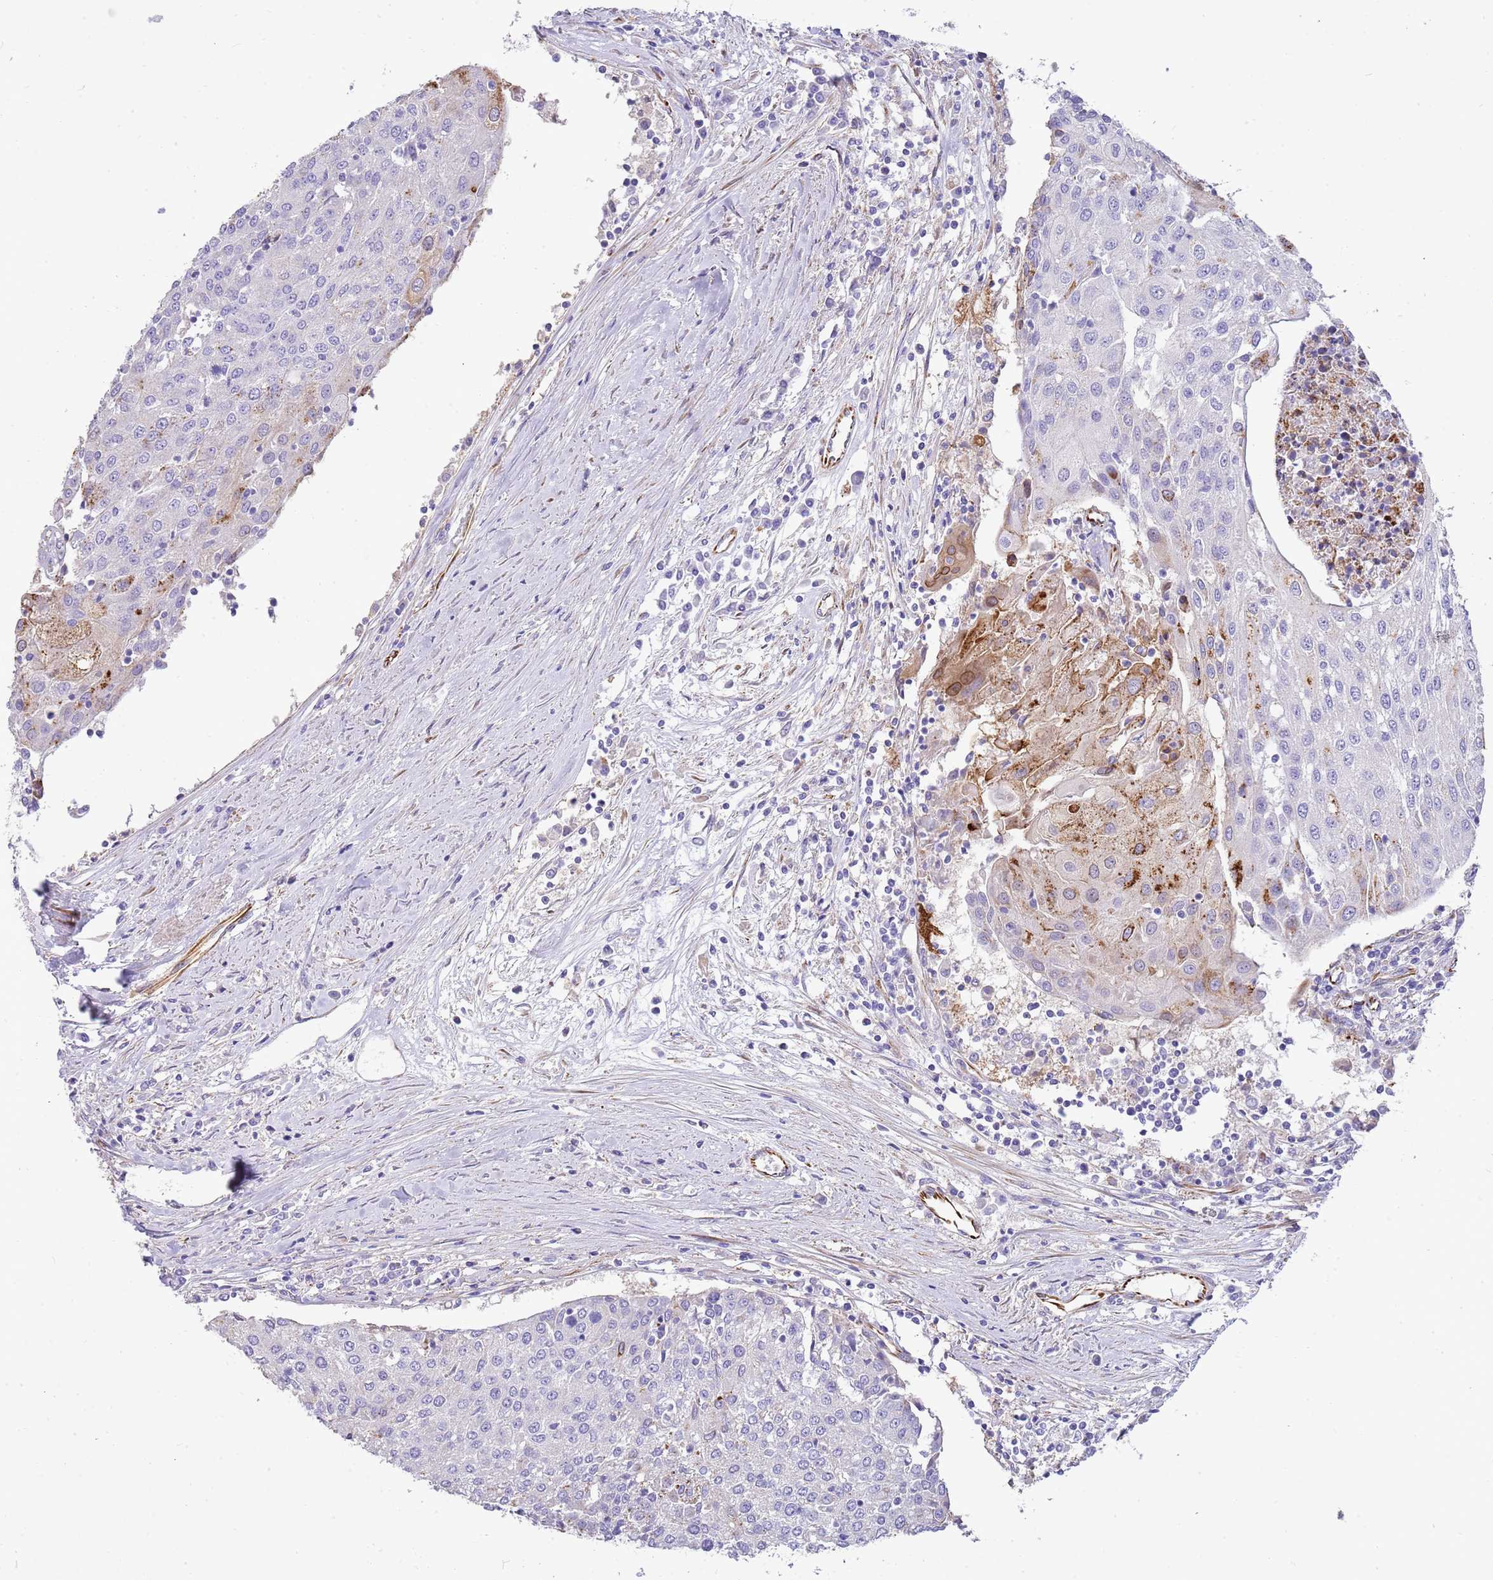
{"staining": {"intensity": "negative", "quantity": "none", "location": "none"}, "tissue": "urothelial cancer", "cell_type": "Tumor cells", "image_type": "cancer", "snomed": [{"axis": "morphology", "description": "Urothelial carcinoma, High grade"}, {"axis": "topography", "description": "Urinary bladder"}], "caption": "A photomicrograph of urothelial cancer stained for a protein demonstrates no brown staining in tumor cells. (IHC, brightfield microscopy, high magnification).", "gene": "ZDHHC1", "patient": {"sex": "female", "age": 85}}